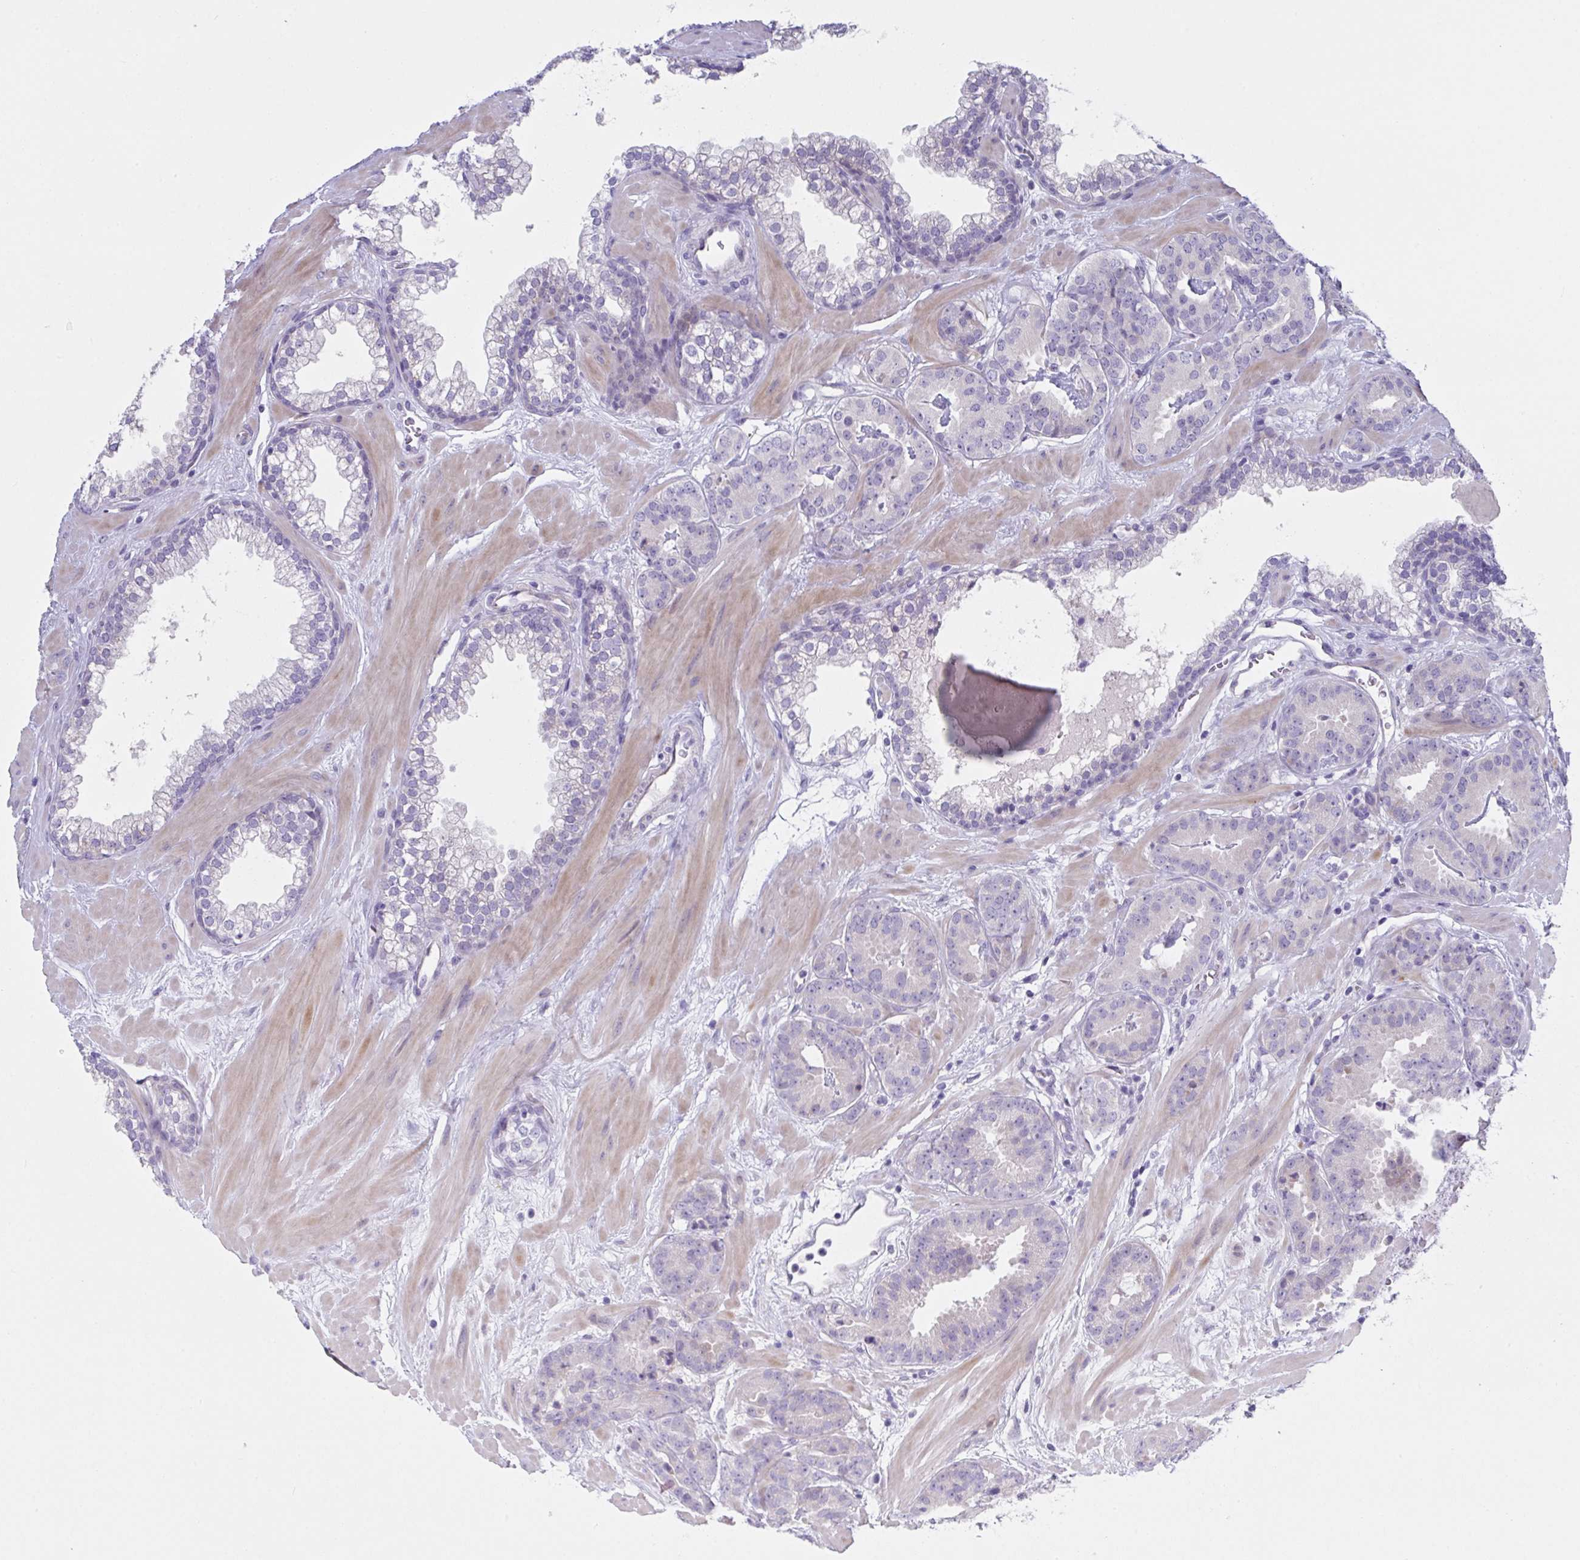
{"staining": {"intensity": "negative", "quantity": "none", "location": "none"}, "tissue": "prostate cancer", "cell_type": "Tumor cells", "image_type": "cancer", "snomed": [{"axis": "morphology", "description": "Adenocarcinoma, Low grade"}, {"axis": "topography", "description": "Prostate"}], "caption": "Tumor cells are negative for brown protein staining in prostate cancer (low-grade adenocarcinoma).", "gene": "FBXO47", "patient": {"sex": "male", "age": 62}}